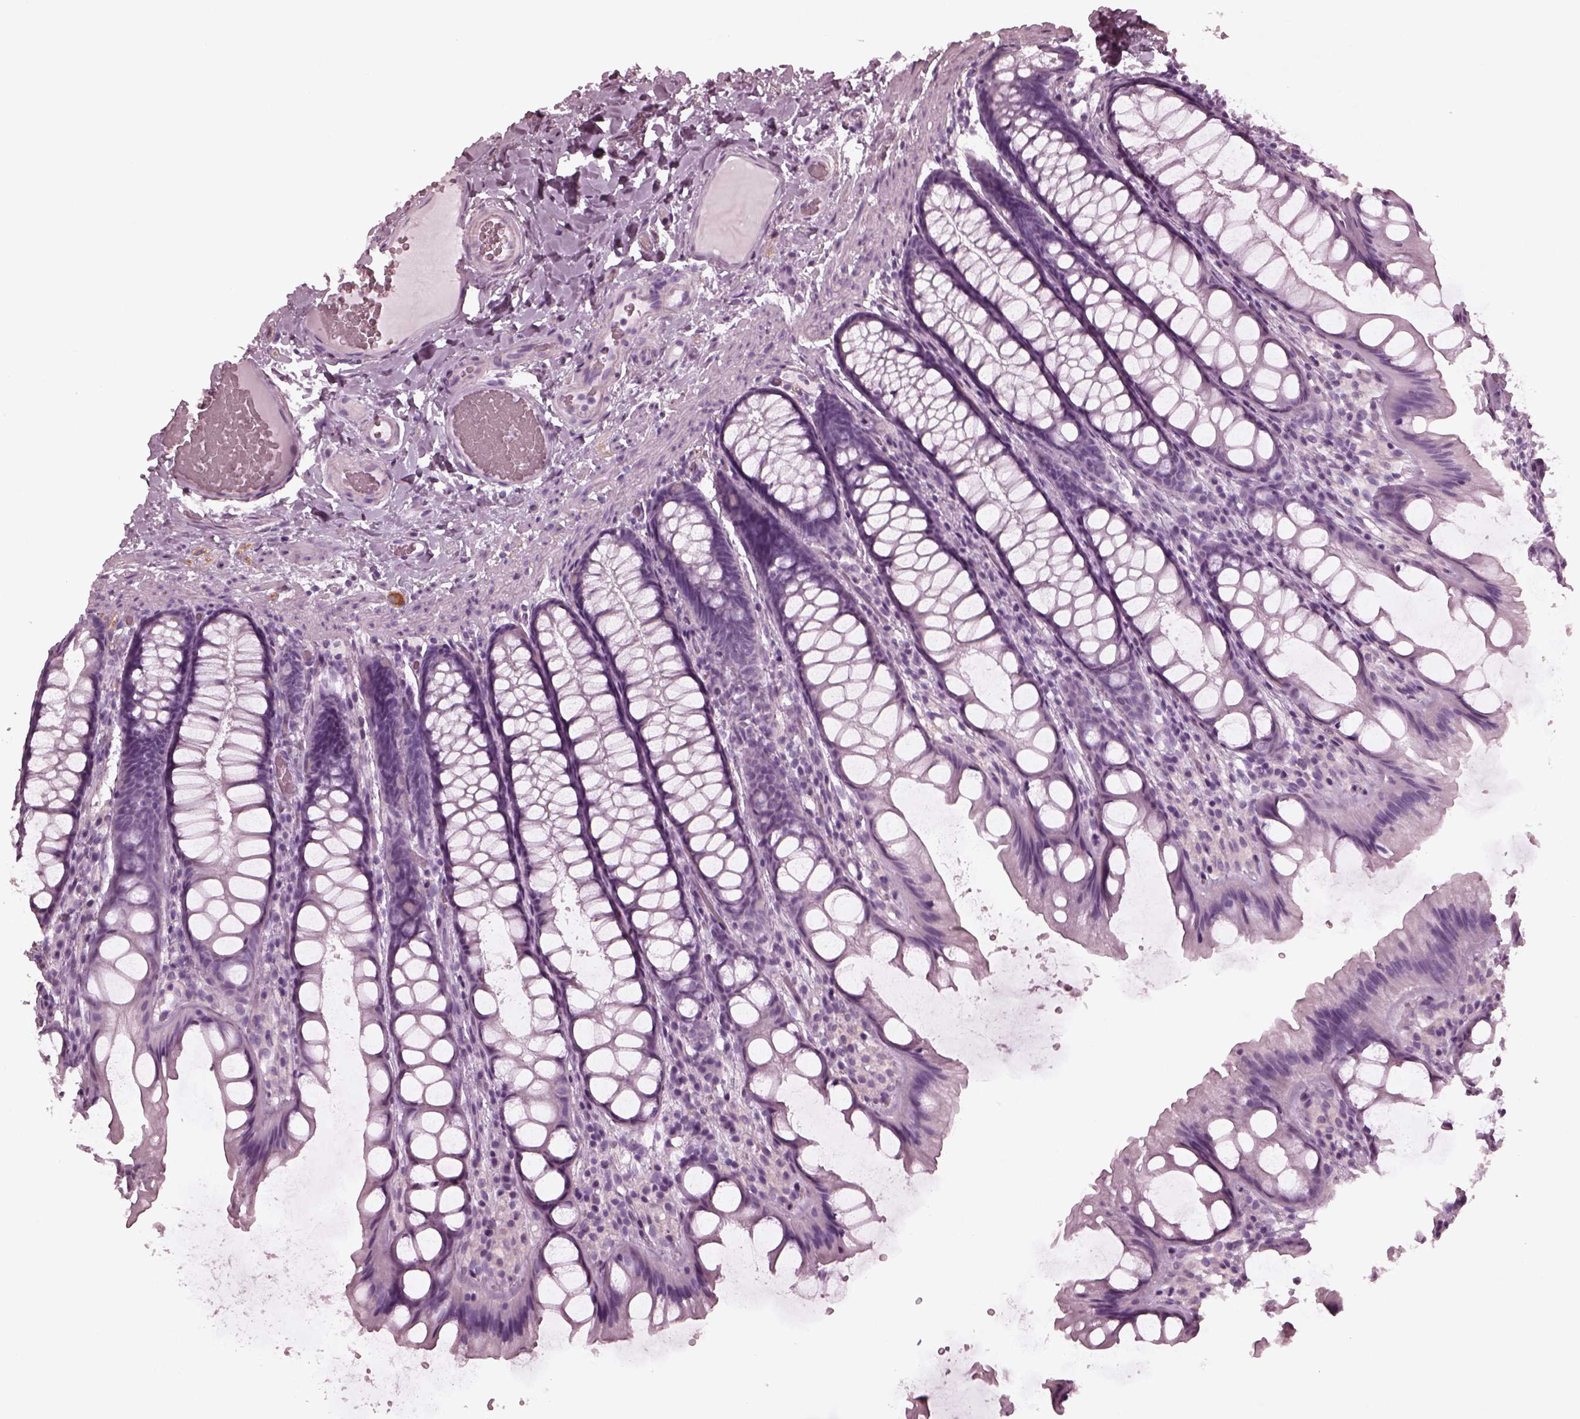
{"staining": {"intensity": "negative", "quantity": "none", "location": "none"}, "tissue": "colon", "cell_type": "Endothelial cells", "image_type": "normal", "snomed": [{"axis": "morphology", "description": "Normal tissue, NOS"}, {"axis": "topography", "description": "Colon"}], "caption": "Immunohistochemistry histopathology image of normal colon: colon stained with DAB (3,3'-diaminobenzidine) exhibits no significant protein positivity in endothelial cells.", "gene": "GRM6", "patient": {"sex": "male", "age": 47}}